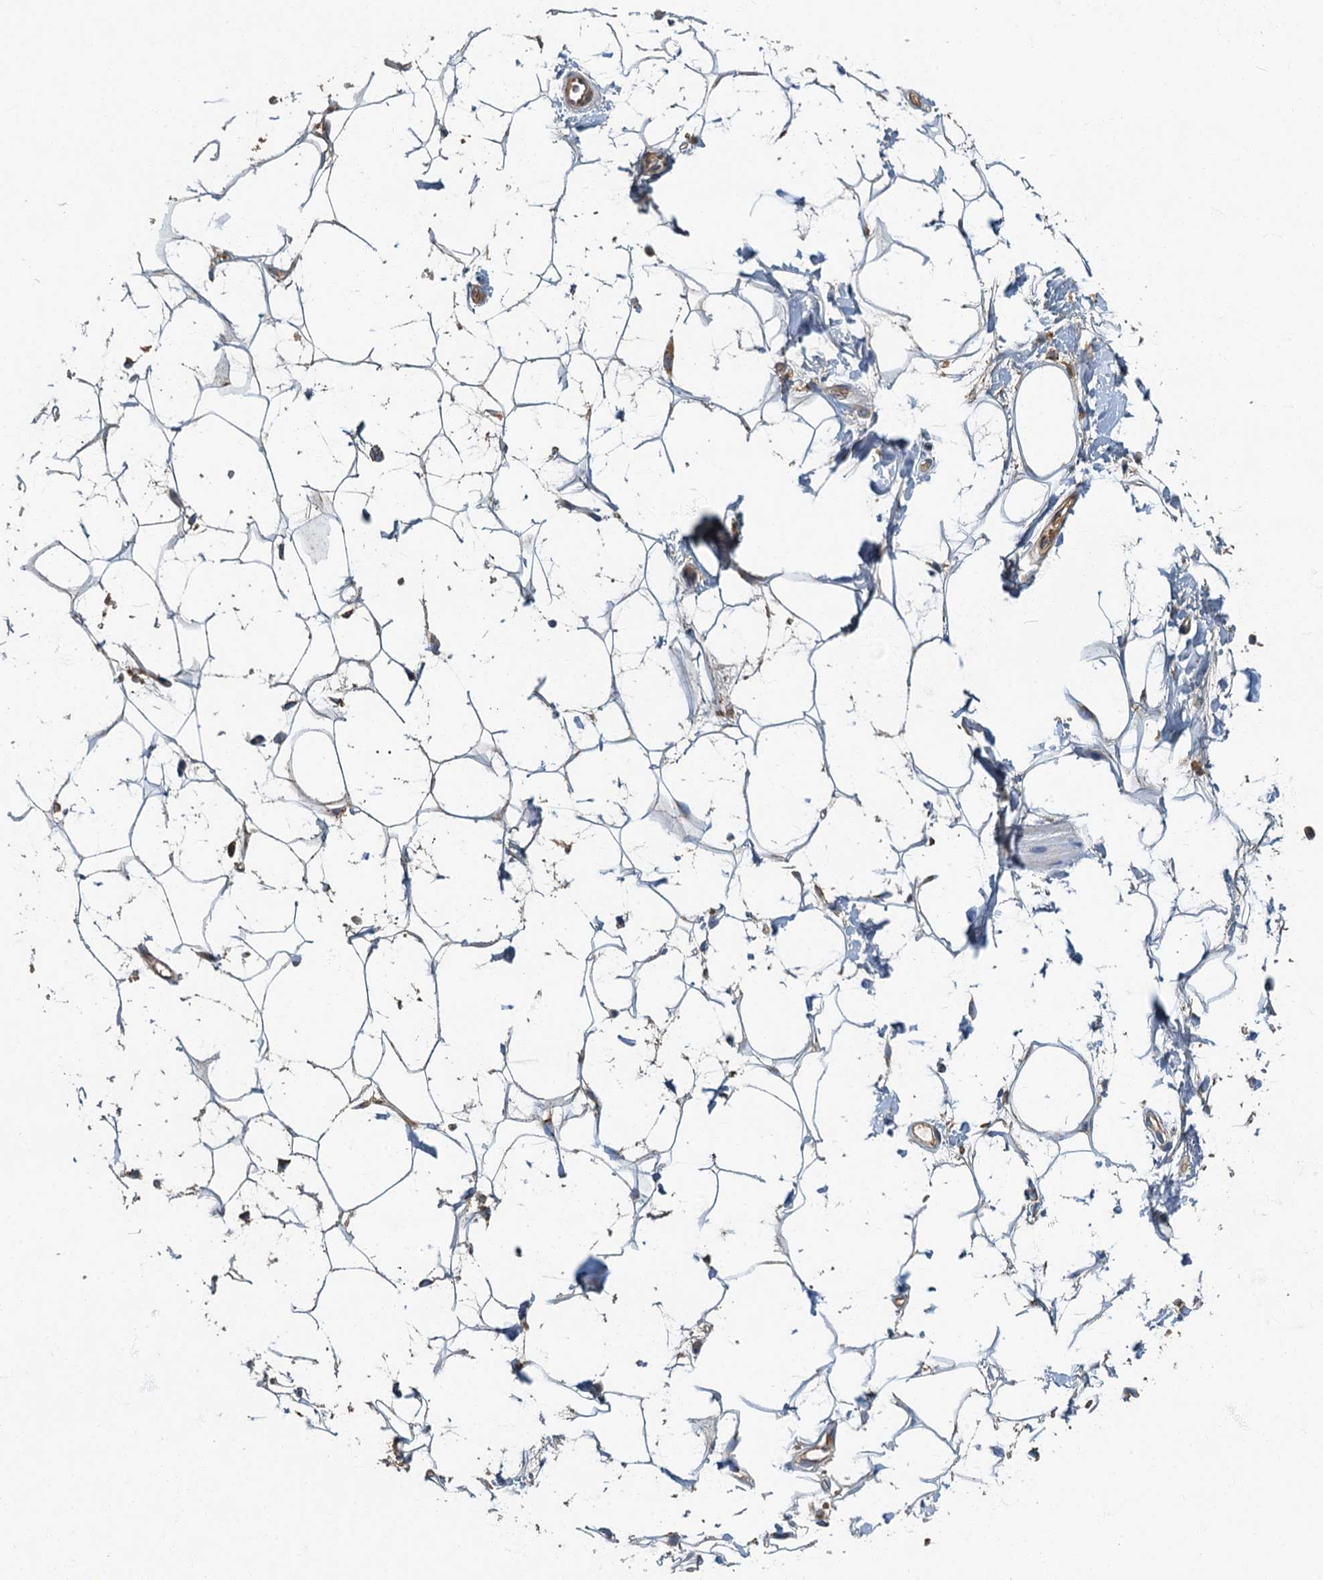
{"staining": {"intensity": "negative", "quantity": "none", "location": "none"}, "tissue": "adipose tissue", "cell_type": "Adipocytes", "image_type": "normal", "snomed": [{"axis": "morphology", "description": "Normal tissue, NOS"}, {"axis": "topography", "description": "Breast"}], "caption": "High magnification brightfield microscopy of unremarkable adipose tissue stained with DAB (3,3'-diaminobenzidine) (brown) and counterstained with hematoxylin (blue): adipocytes show no significant staining.", "gene": "SPDYC", "patient": {"sex": "female", "age": 26}}